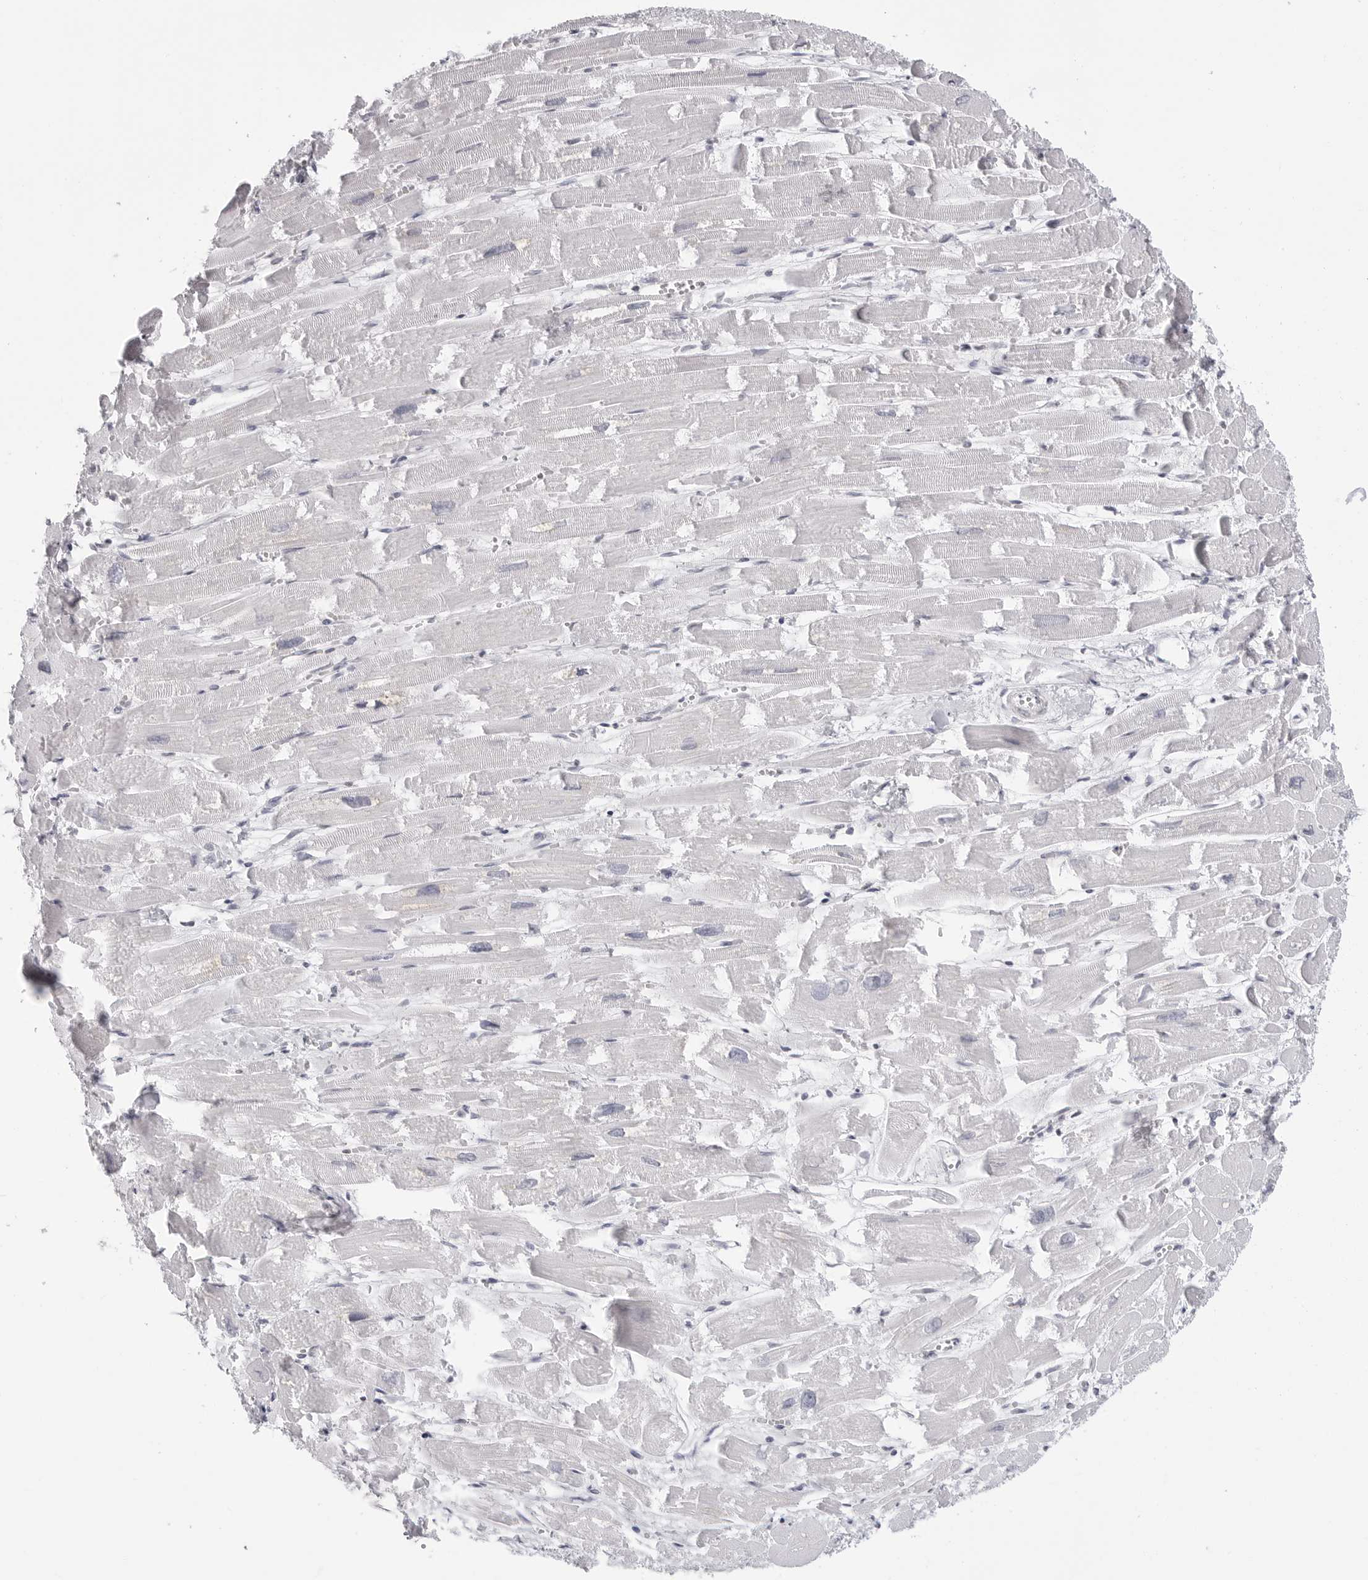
{"staining": {"intensity": "negative", "quantity": "none", "location": "none"}, "tissue": "heart muscle", "cell_type": "Cardiomyocytes", "image_type": "normal", "snomed": [{"axis": "morphology", "description": "Normal tissue, NOS"}, {"axis": "topography", "description": "Heart"}], "caption": "High power microscopy histopathology image of an immunohistochemistry micrograph of unremarkable heart muscle, revealing no significant positivity in cardiomyocytes.", "gene": "YWHAG", "patient": {"sex": "male", "age": 54}}